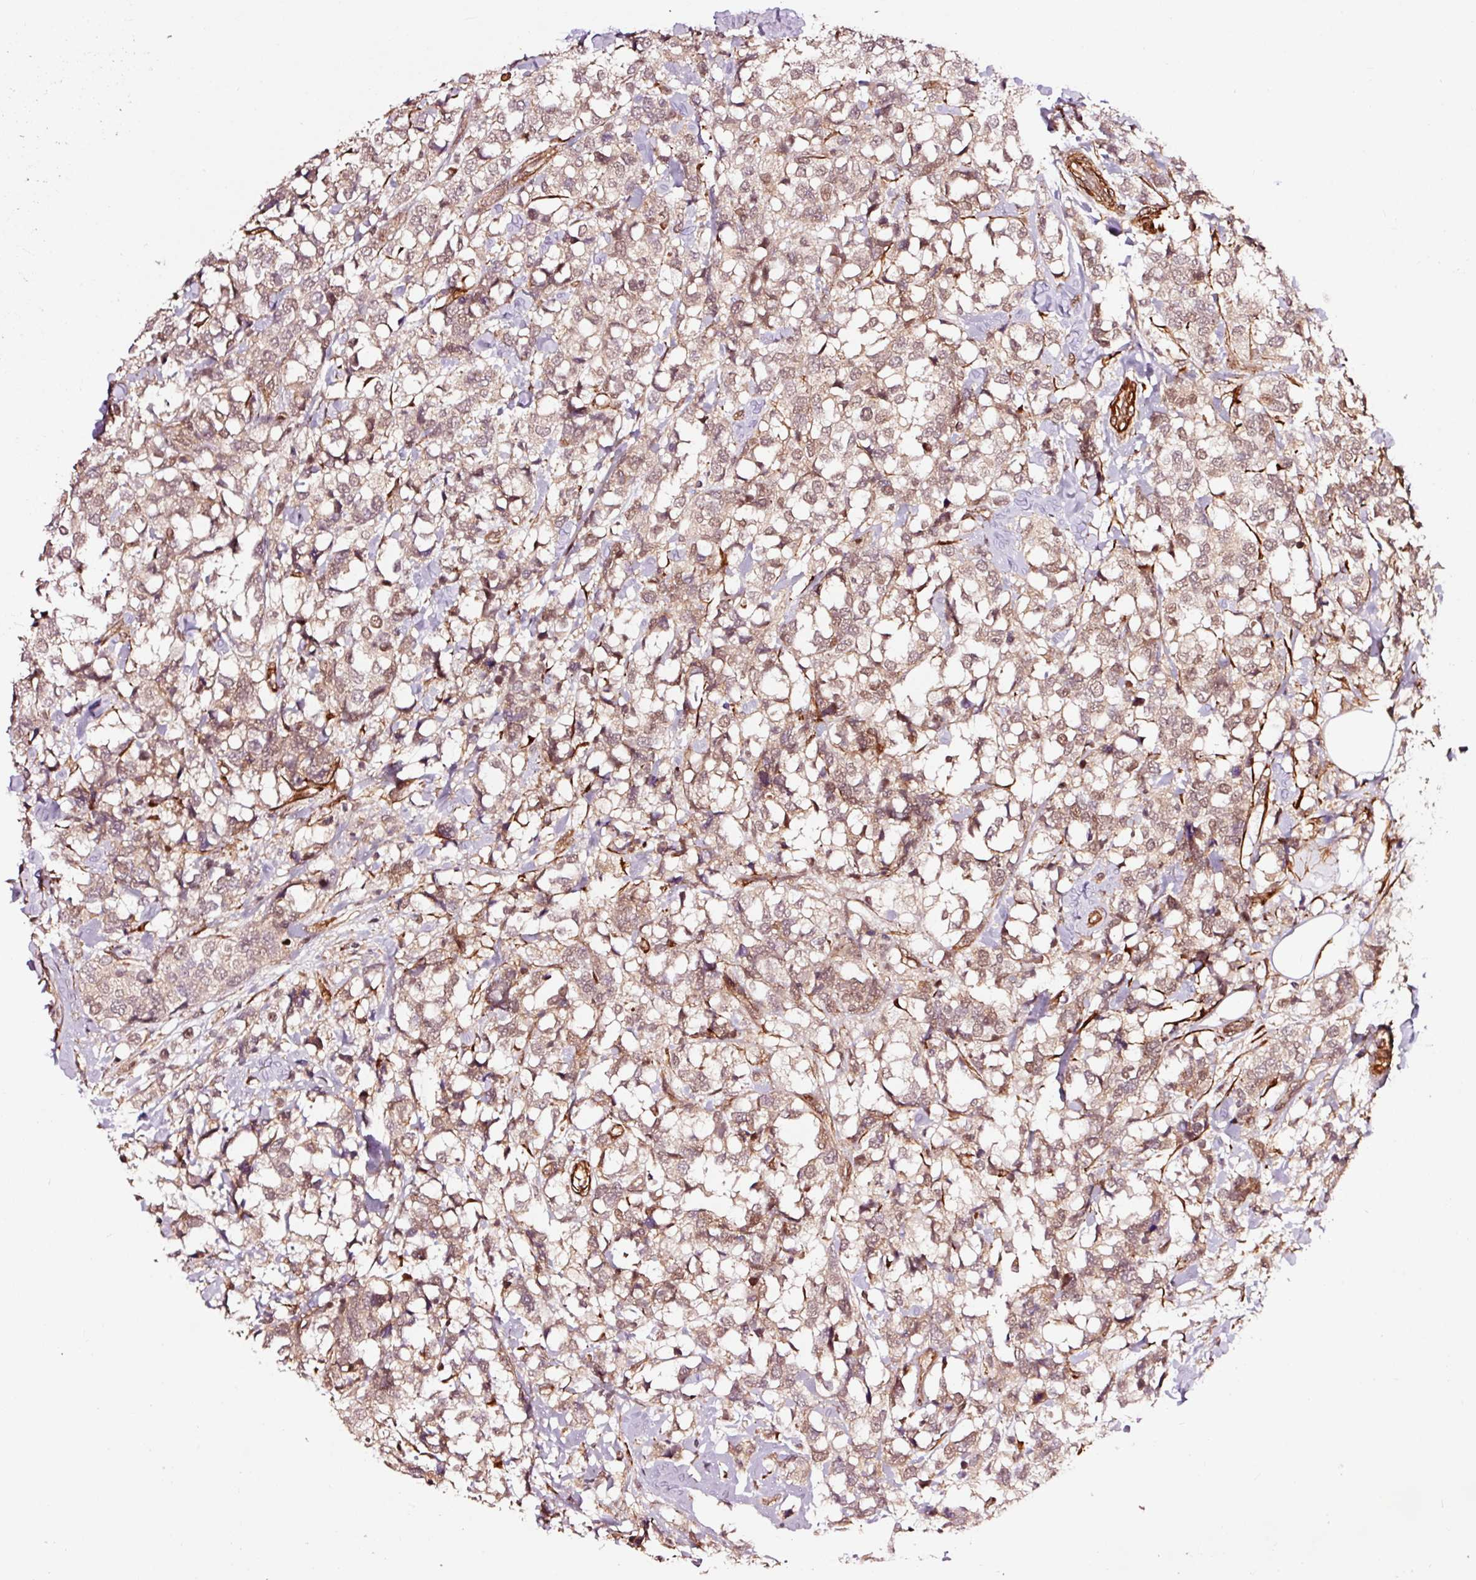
{"staining": {"intensity": "weak", "quantity": ">75%", "location": "nuclear"}, "tissue": "breast cancer", "cell_type": "Tumor cells", "image_type": "cancer", "snomed": [{"axis": "morphology", "description": "Lobular carcinoma"}, {"axis": "topography", "description": "Breast"}], "caption": "Weak nuclear positivity is present in about >75% of tumor cells in breast cancer (lobular carcinoma).", "gene": "TPM1", "patient": {"sex": "female", "age": 59}}